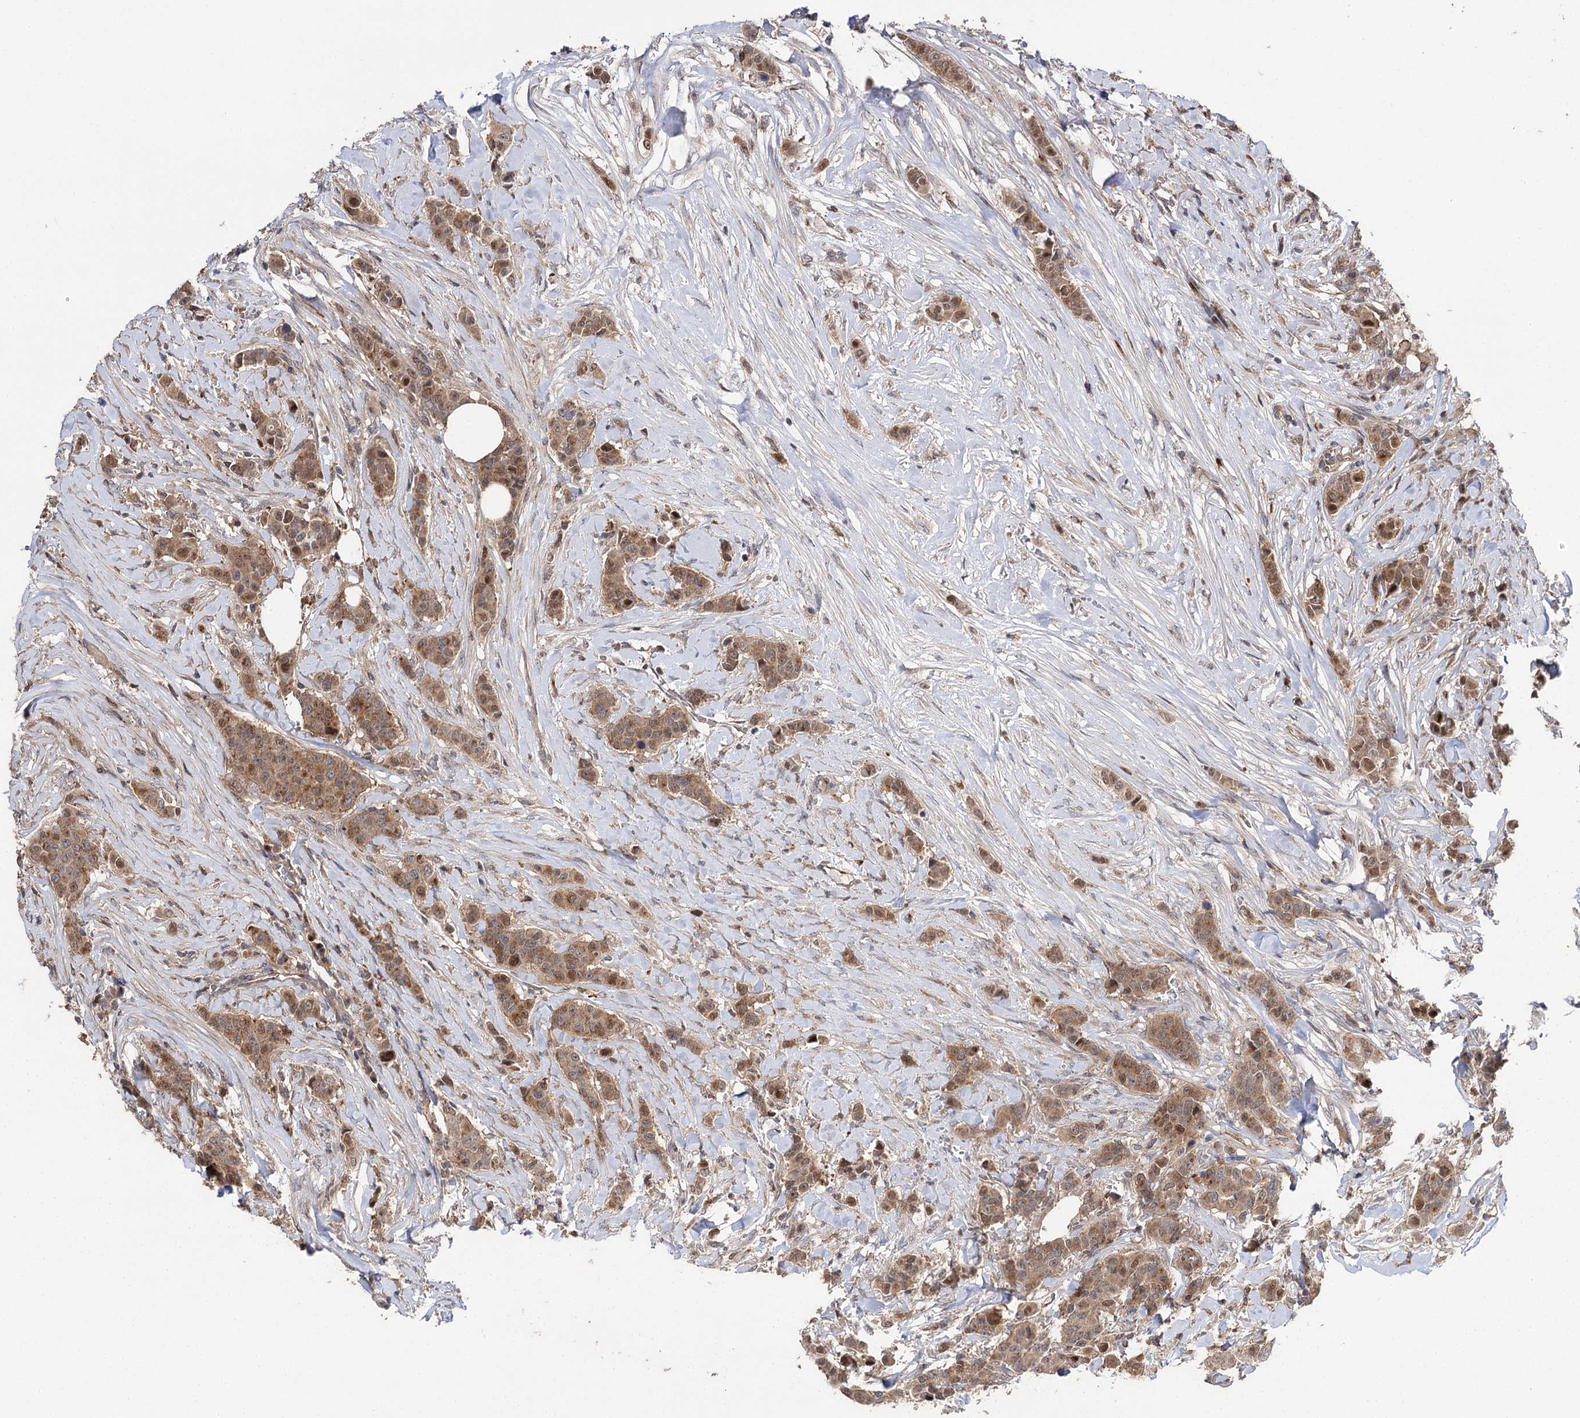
{"staining": {"intensity": "moderate", "quantity": ">75%", "location": "cytoplasmic/membranous,nuclear"}, "tissue": "breast cancer", "cell_type": "Tumor cells", "image_type": "cancer", "snomed": [{"axis": "morphology", "description": "Duct carcinoma"}, {"axis": "topography", "description": "Breast"}], "caption": "Immunohistochemistry (DAB) staining of human breast cancer (intraductal carcinoma) demonstrates moderate cytoplasmic/membranous and nuclear protein positivity in approximately >75% of tumor cells.", "gene": "STX6", "patient": {"sex": "female", "age": 40}}